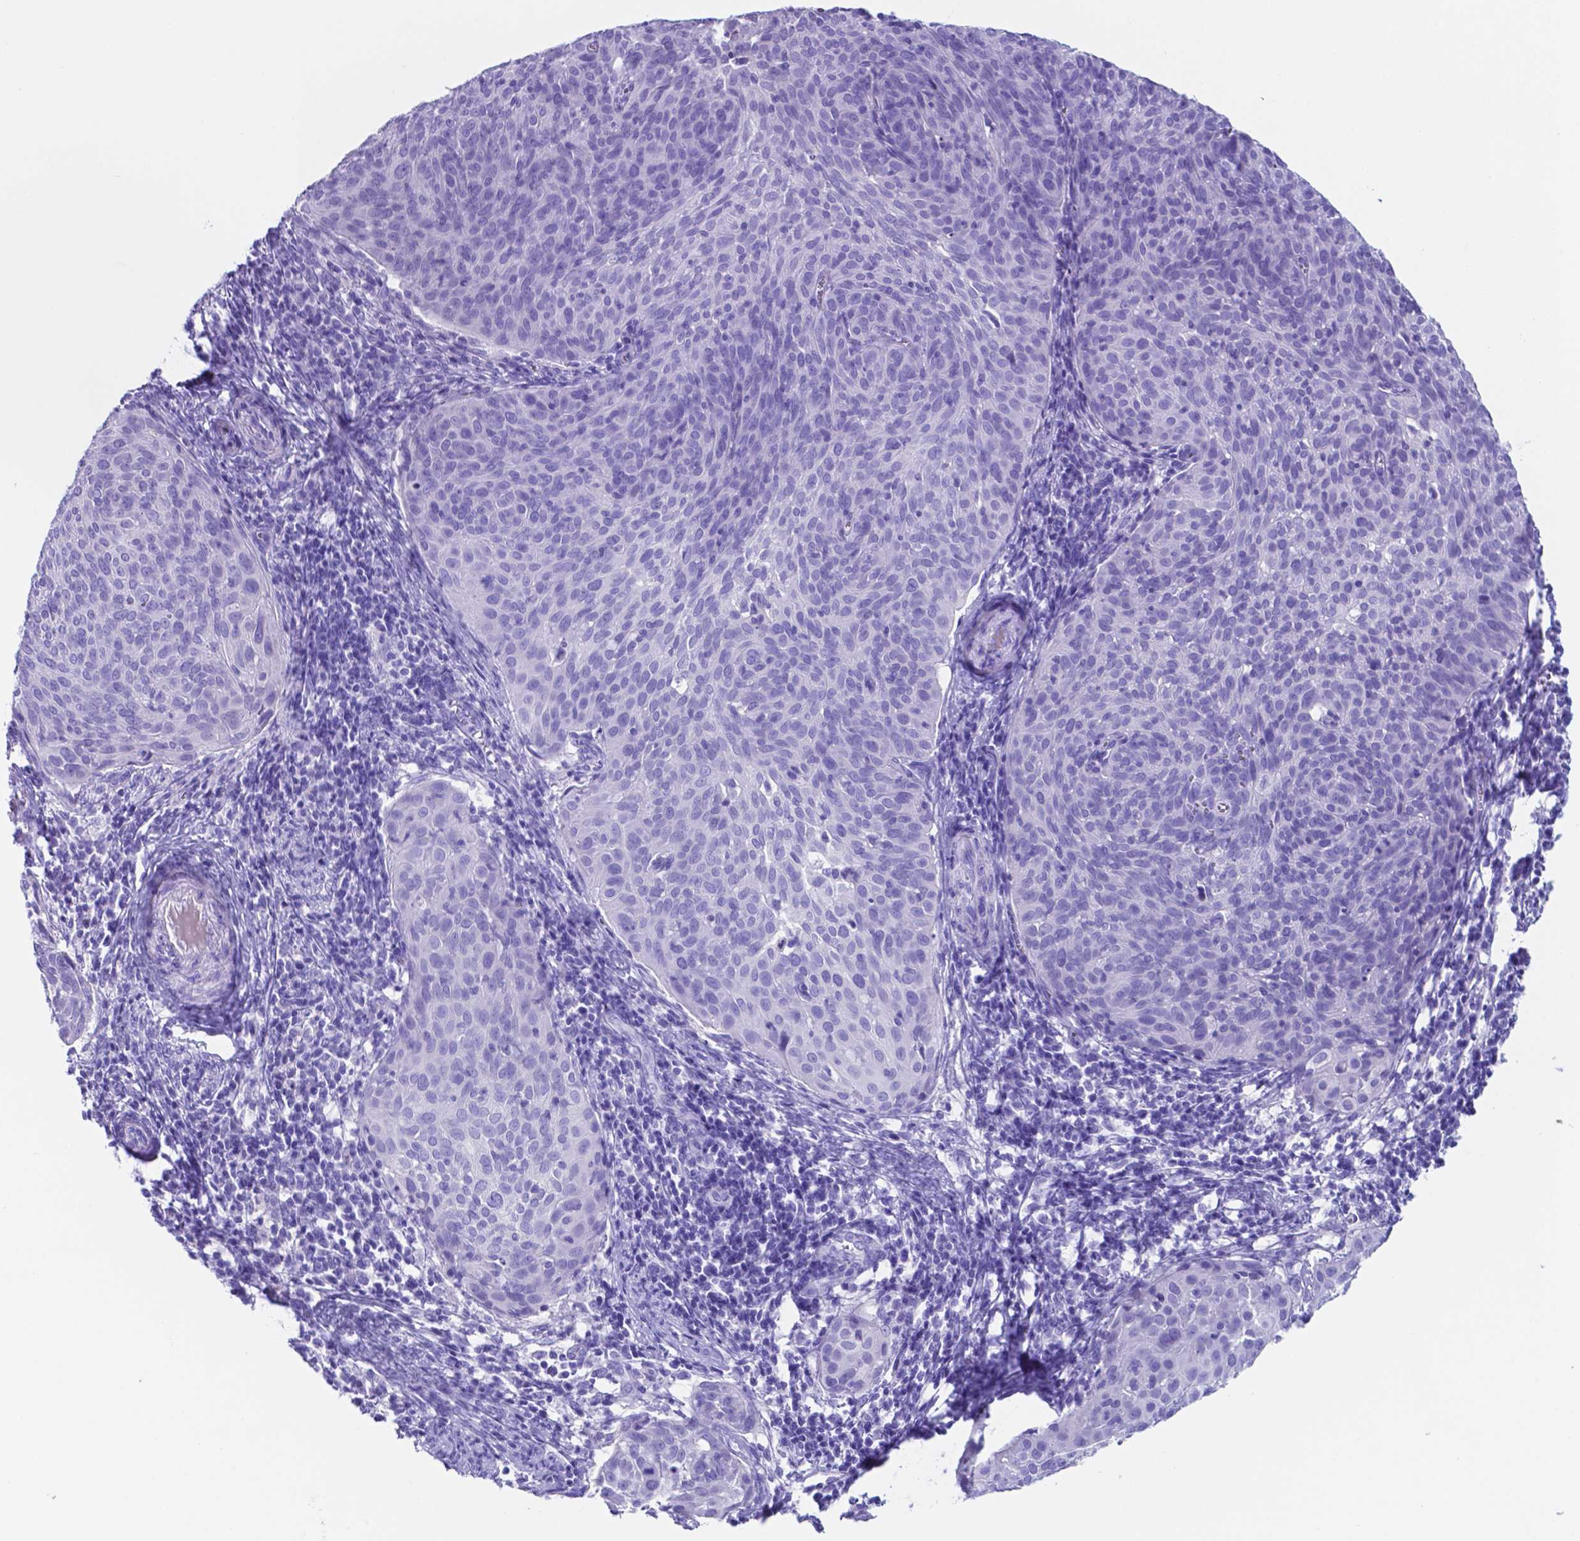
{"staining": {"intensity": "negative", "quantity": "none", "location": "none"}, "tissue": "cervical cancer", "cell_type": "Tumor cells", "image_type": "cancer", "snomed": [{"axis": "morphology", "description": "Squamous cell carcinoma, NOS"}, {"axis": "topography", "description": "Cervix"}], "caption": "Histopathology image shows no significant protein staining in tumor cells of cervical squamous cell carcinoma.", "gene": "DNAAF8", "patient": {"sex": "female", "age": 39}}